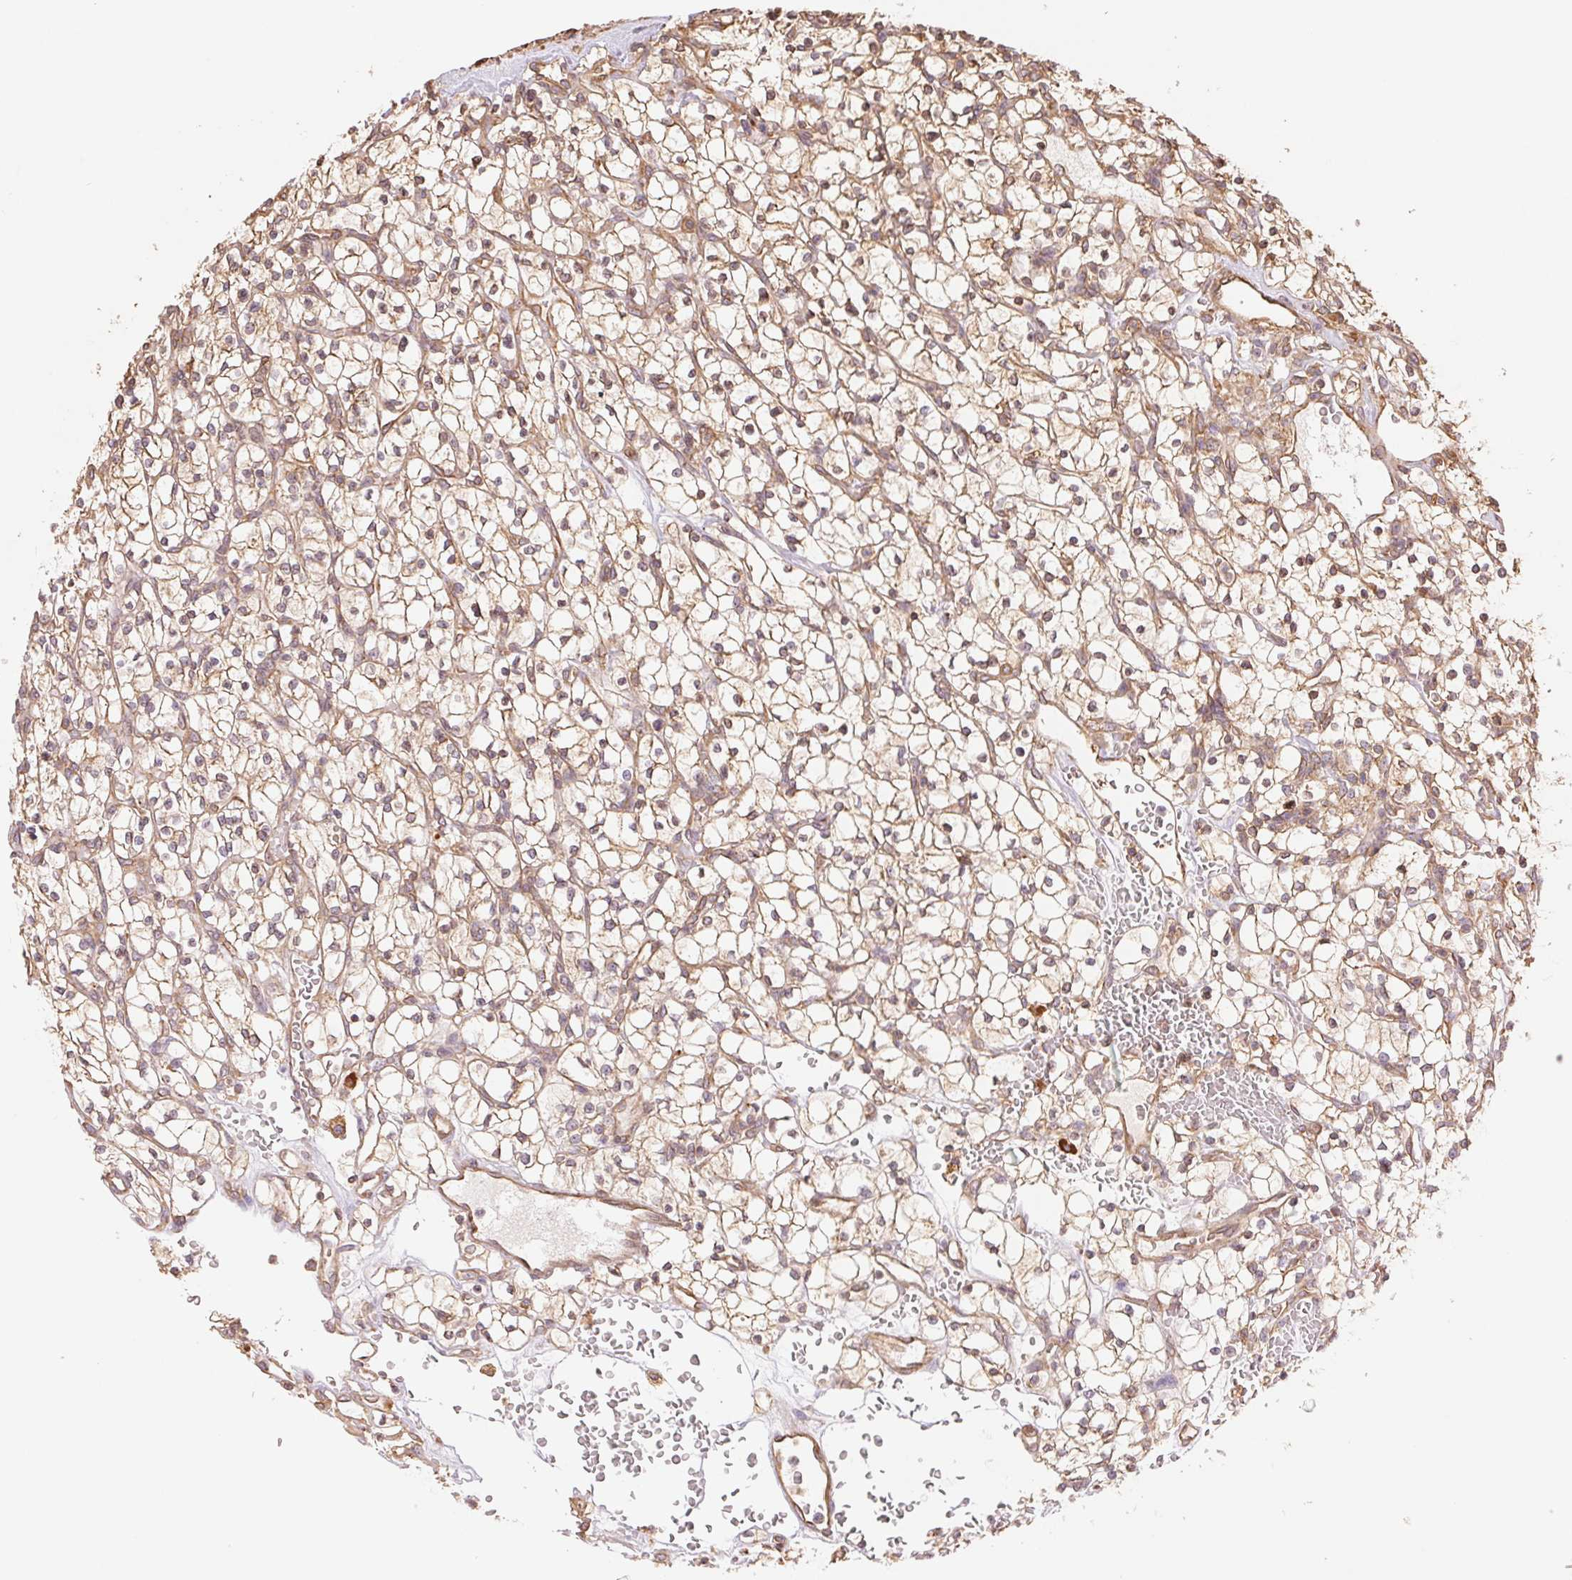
{"staining": {"intensity": "weak", "quantity": ">75%", "location": "cytoplasmic/membranous"}, "tissue": "renal cancer", "cell_type": "Tumor cells", "image_type": "cancer", "snomed": [{"axis": "morphology", "description": "Adenocarcinoma, NOS"}, {"axis": "topography", "description": "Kidney"}], "caption": "DAB immunohistochemical staining of human renal adenocarcinoma exhibits weak cytoplasmic/membranous protein expression in approximately >75% of tumor cells.", "gene": "C6orf163", "patient": {"sex": "female", "age": 64}}